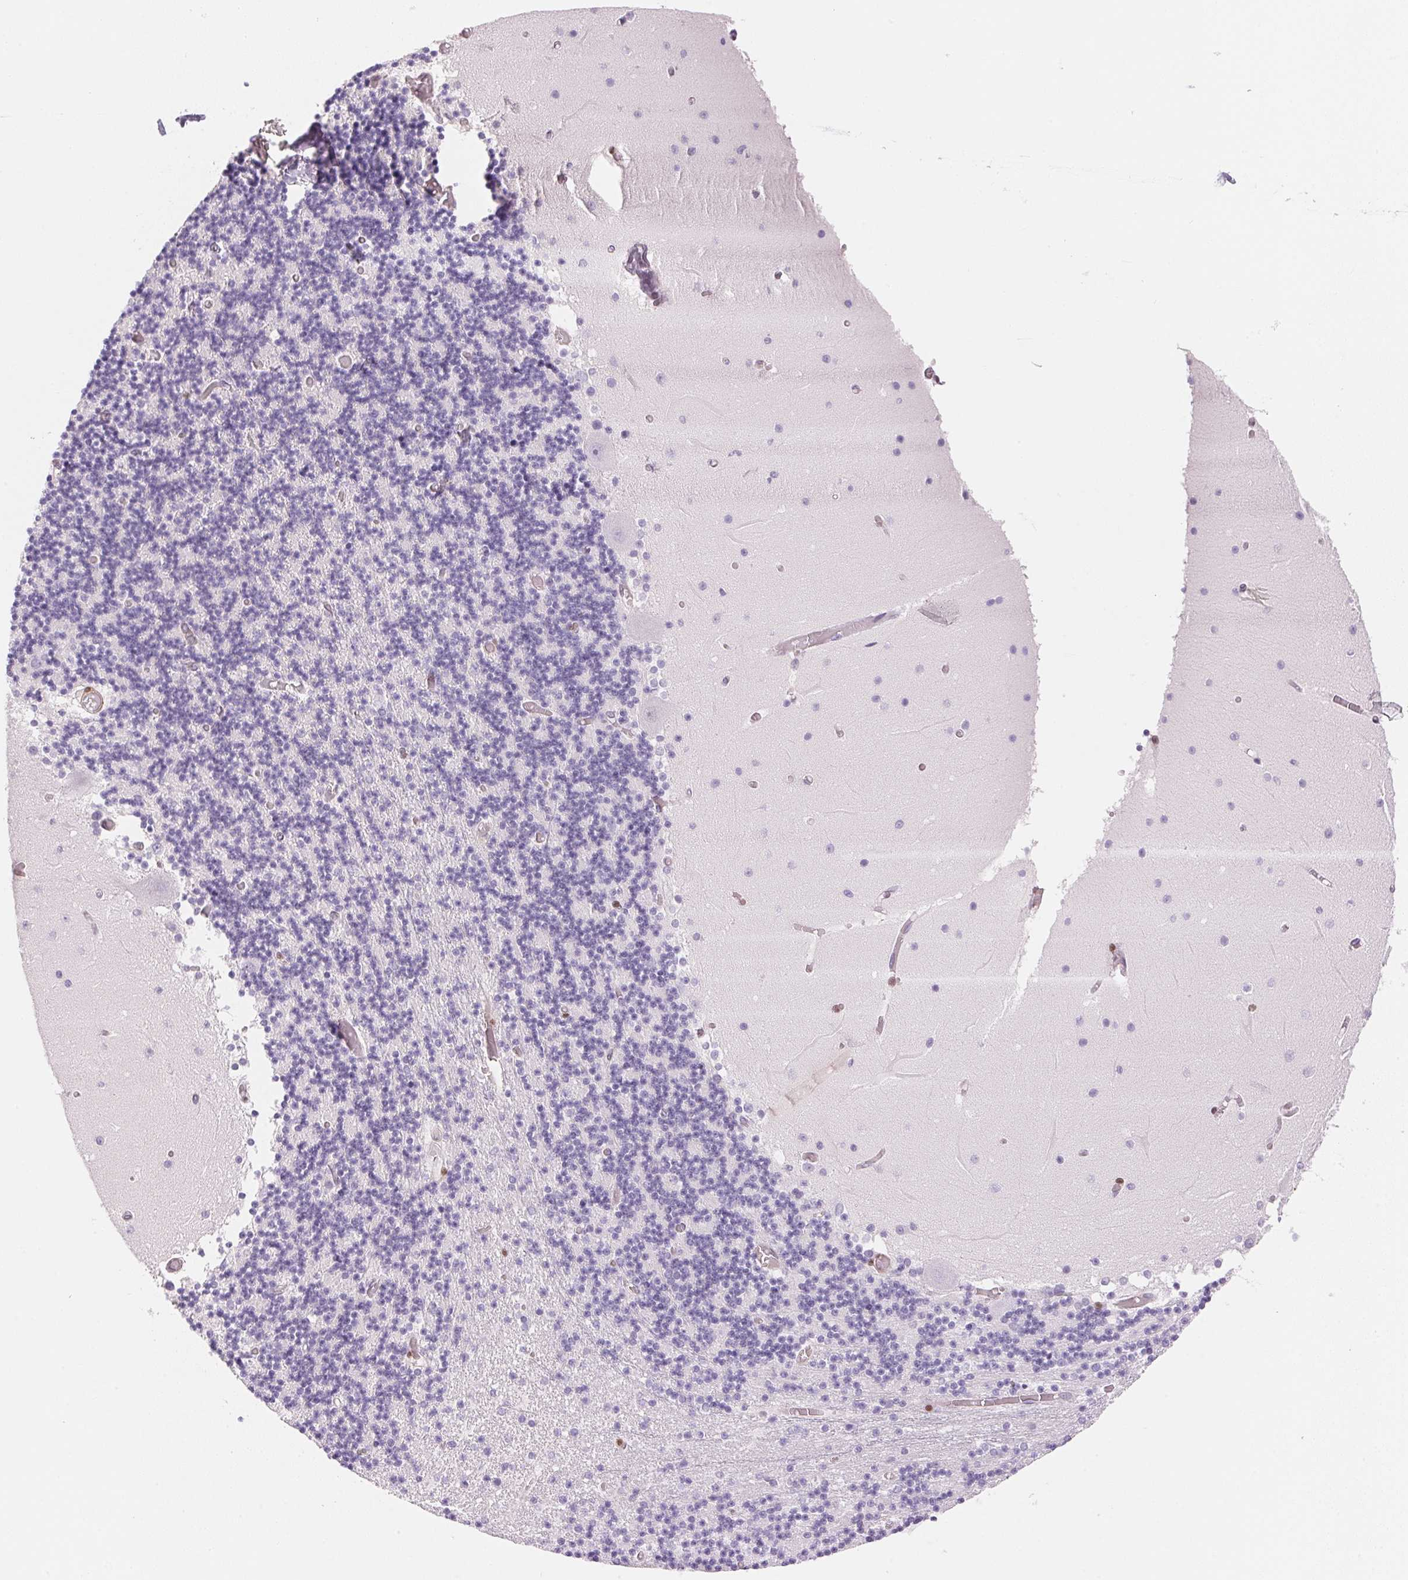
{"staining": {"intensity": "negative", "quantity": "none", "location": "none"}, "tissue": "cerebellum", "cell_type": "Cells in granular layer", "image_type": "normal", "snomed": [{"axis": "morphology", "description": "Normal tissue, NOS"}, {"axis": "topography", "description": "Cerebellum"}], "caption": "The photomicrograph demonstrates no significant staining in cells in granular layer of cerebellum.", "gene": "SMTN", "patient": {"sex": "female", "age": 28}}